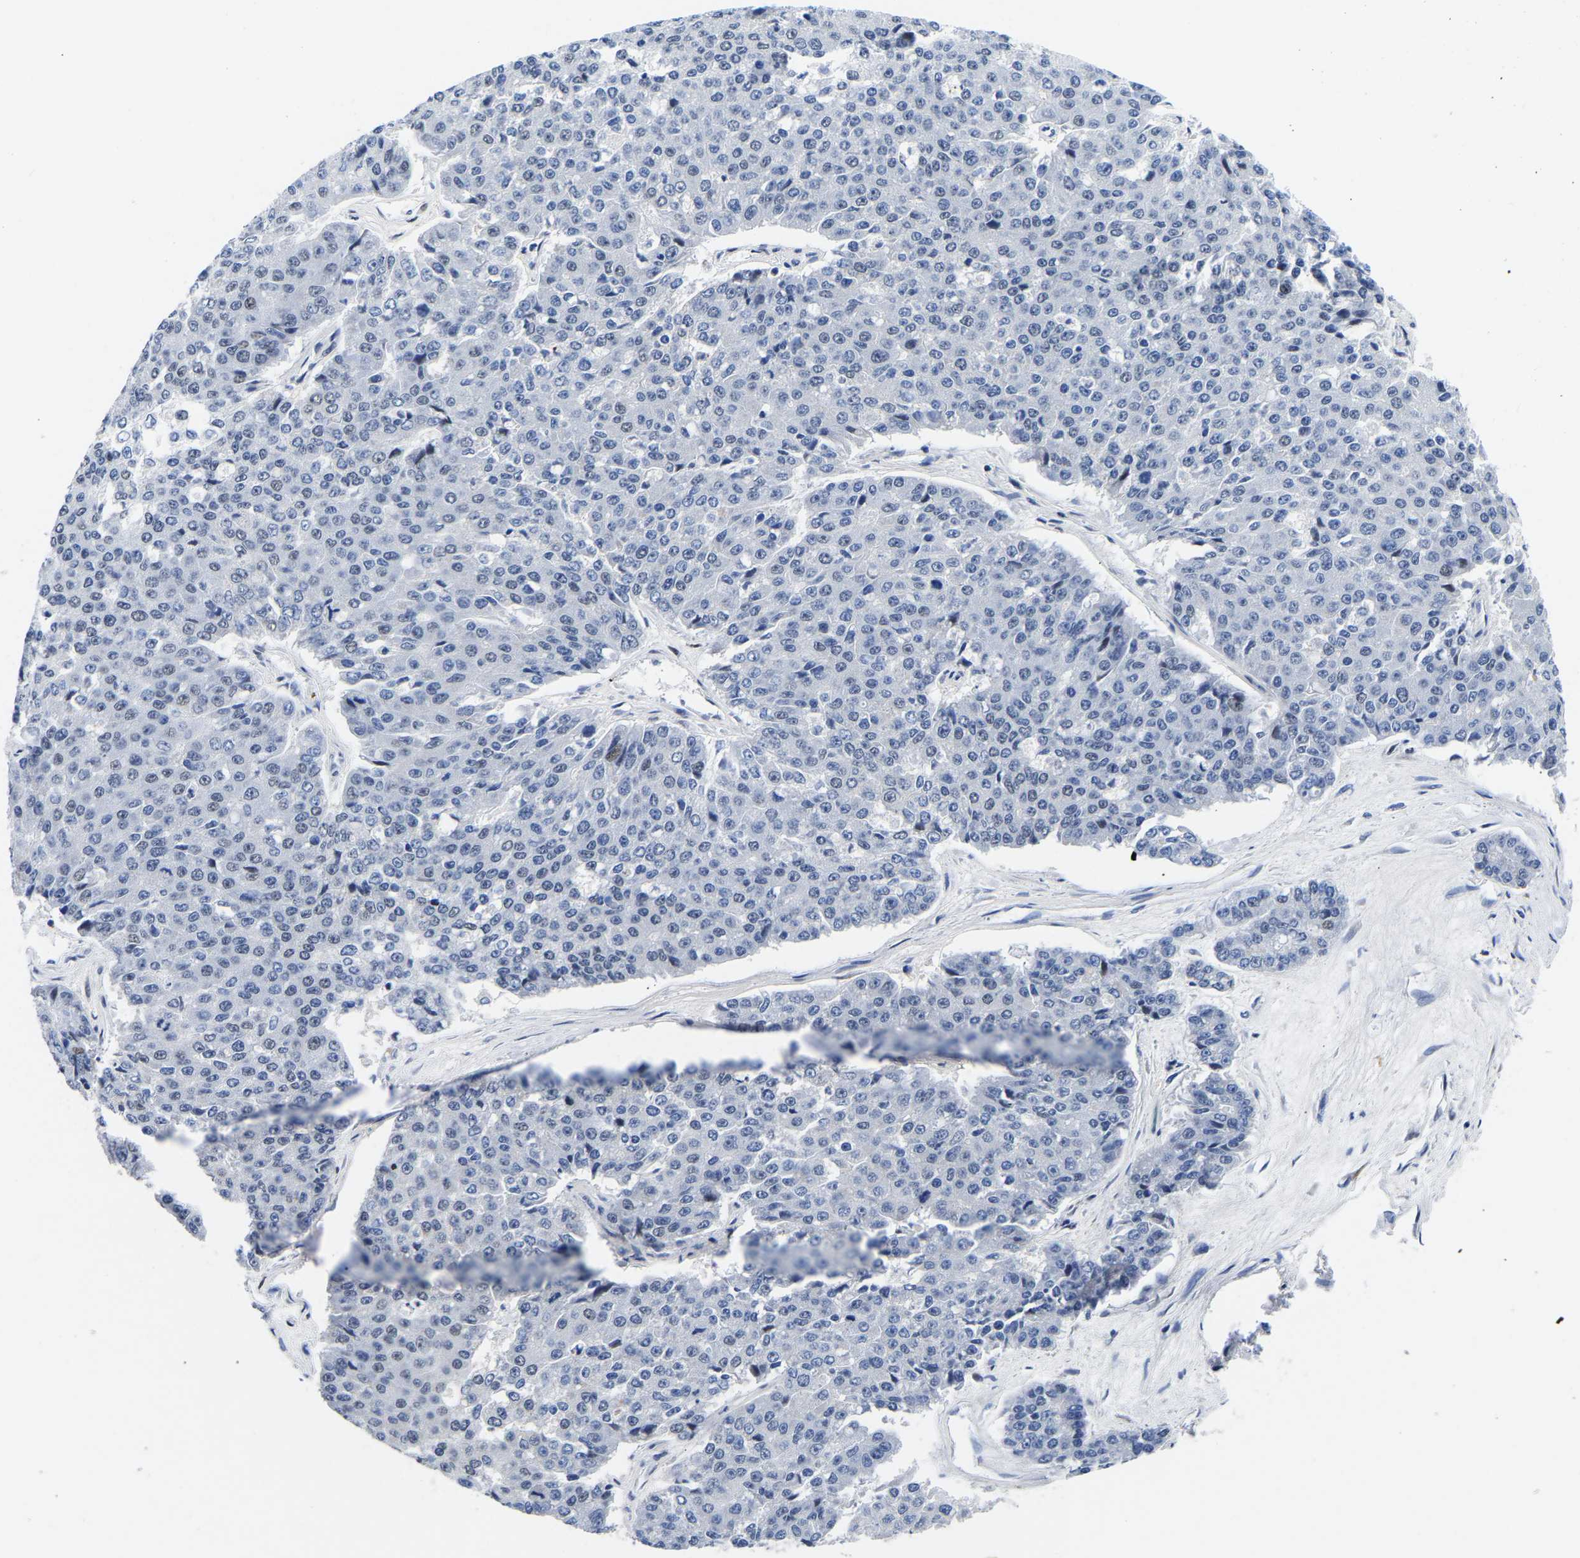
{"staining": {"intensity": "negative", "quantity": "none", "location": "none"}, "tissue": "pancreatic cancer", "cell_type": "Tumor cells", "image_type": "cancer", "snomed": [{"axis": "morphology", "description": "Adenocarcinoma, NOS"}, {"axis": "topography", "description": "Pancreas"}], "caption": "Immunohistochemistry of pancreatic cancer displays no staining in tumor cells.", "gene": "PTRHD1", "patient": {"sex": "male", "age": 50}}